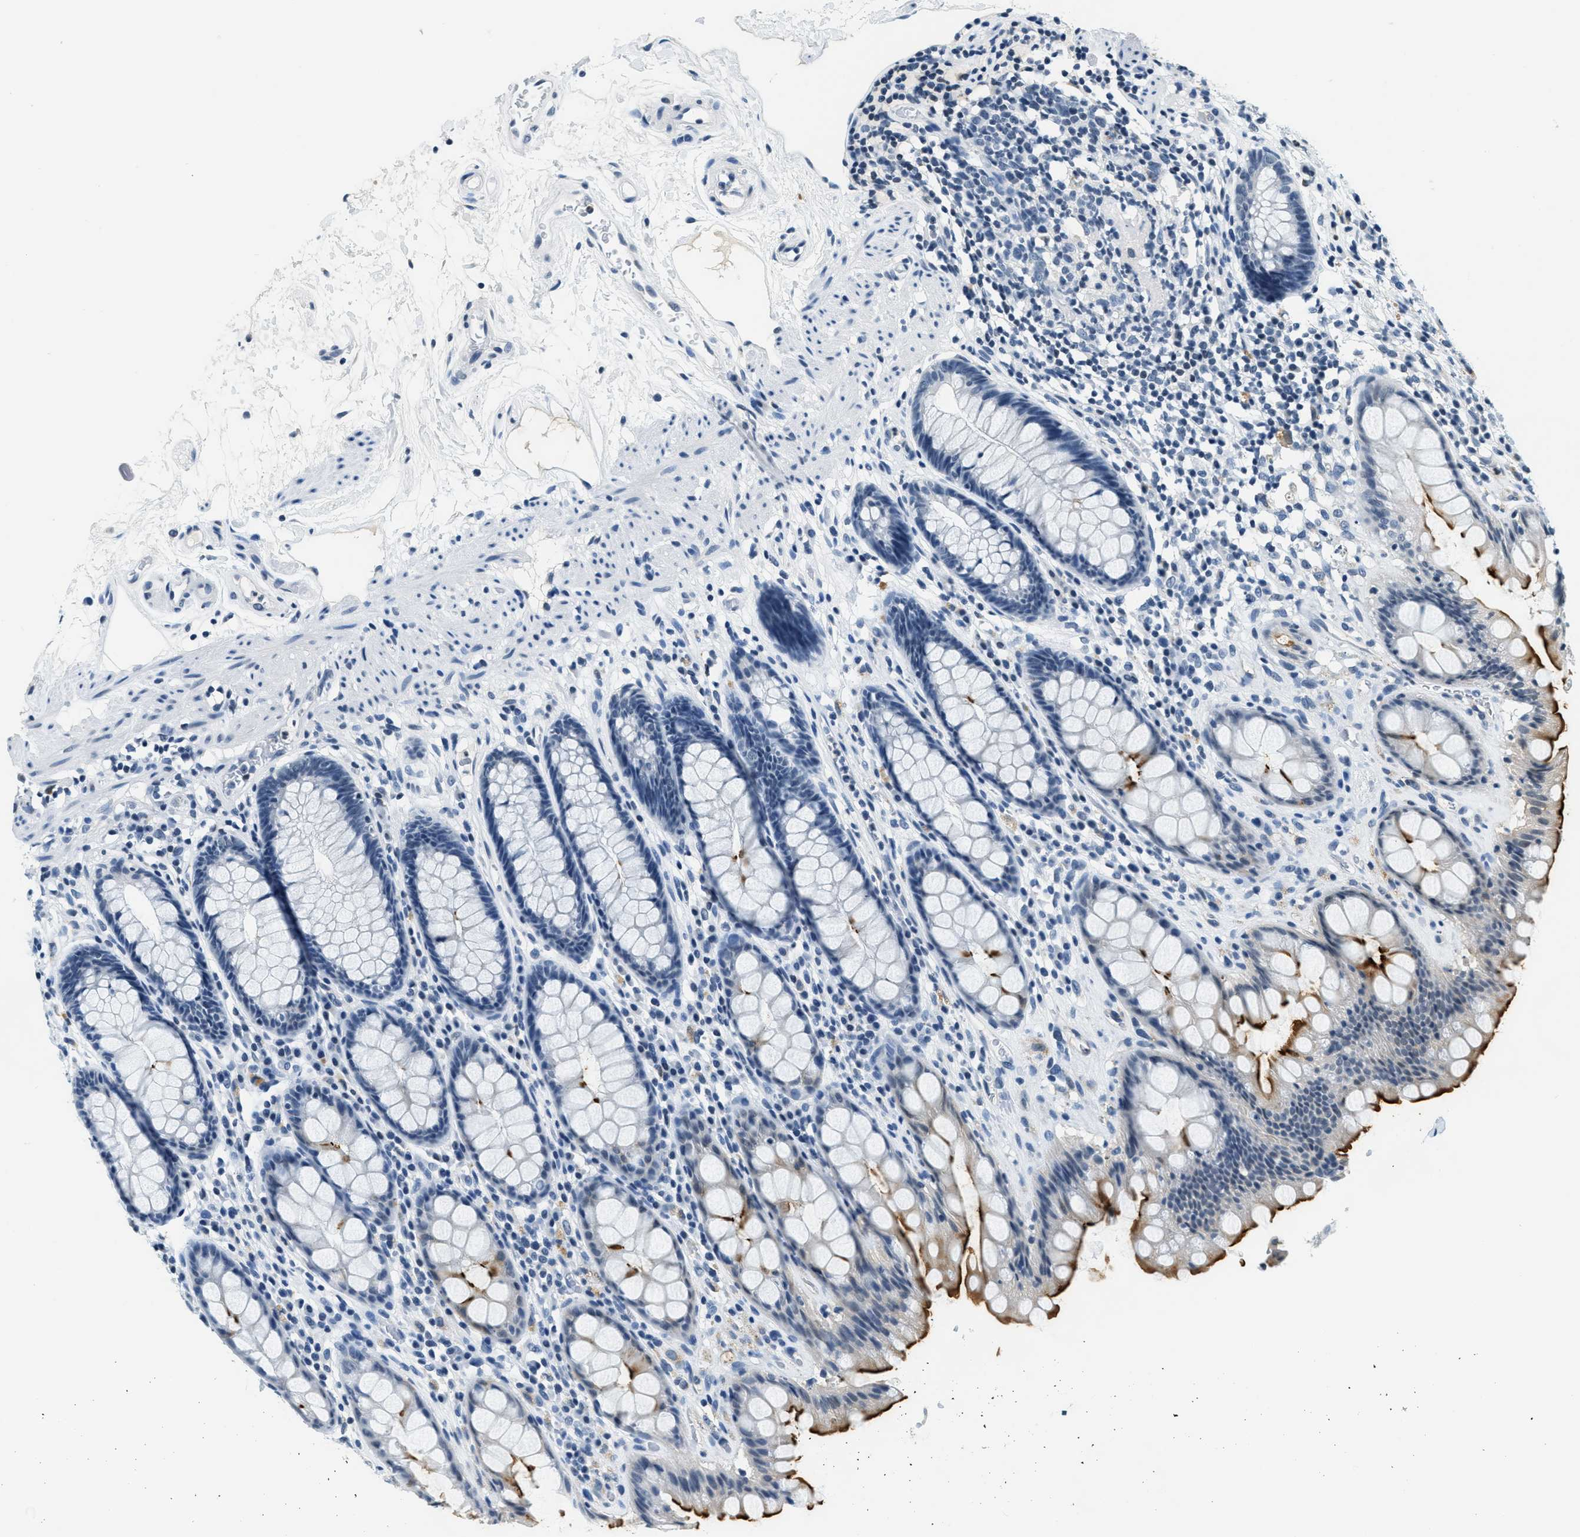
{"staining": {"intensity": "strong", "quantity": "25%-75%", "location": "cytoplasmic/membranous"}, "tissue": "rectum", "cell_type": "Glandular cells", "image_type": "normal", "snomed": [{"axis": "morphology", "description": "Normal tissue, NOS"}, {"axis": "topography", "description": "Rectum"}], "caption": "Strong cytoplasmic/membranous protein staining is appreciated in about 25%-75% of glandular cells in rectum. The protein is stained brown, and the nuclei are stained in blue (DAB IHC with brightfield microscopy, high magnification).", "gene": "CA4", "patient": {"sex": "male", "age": 64}}